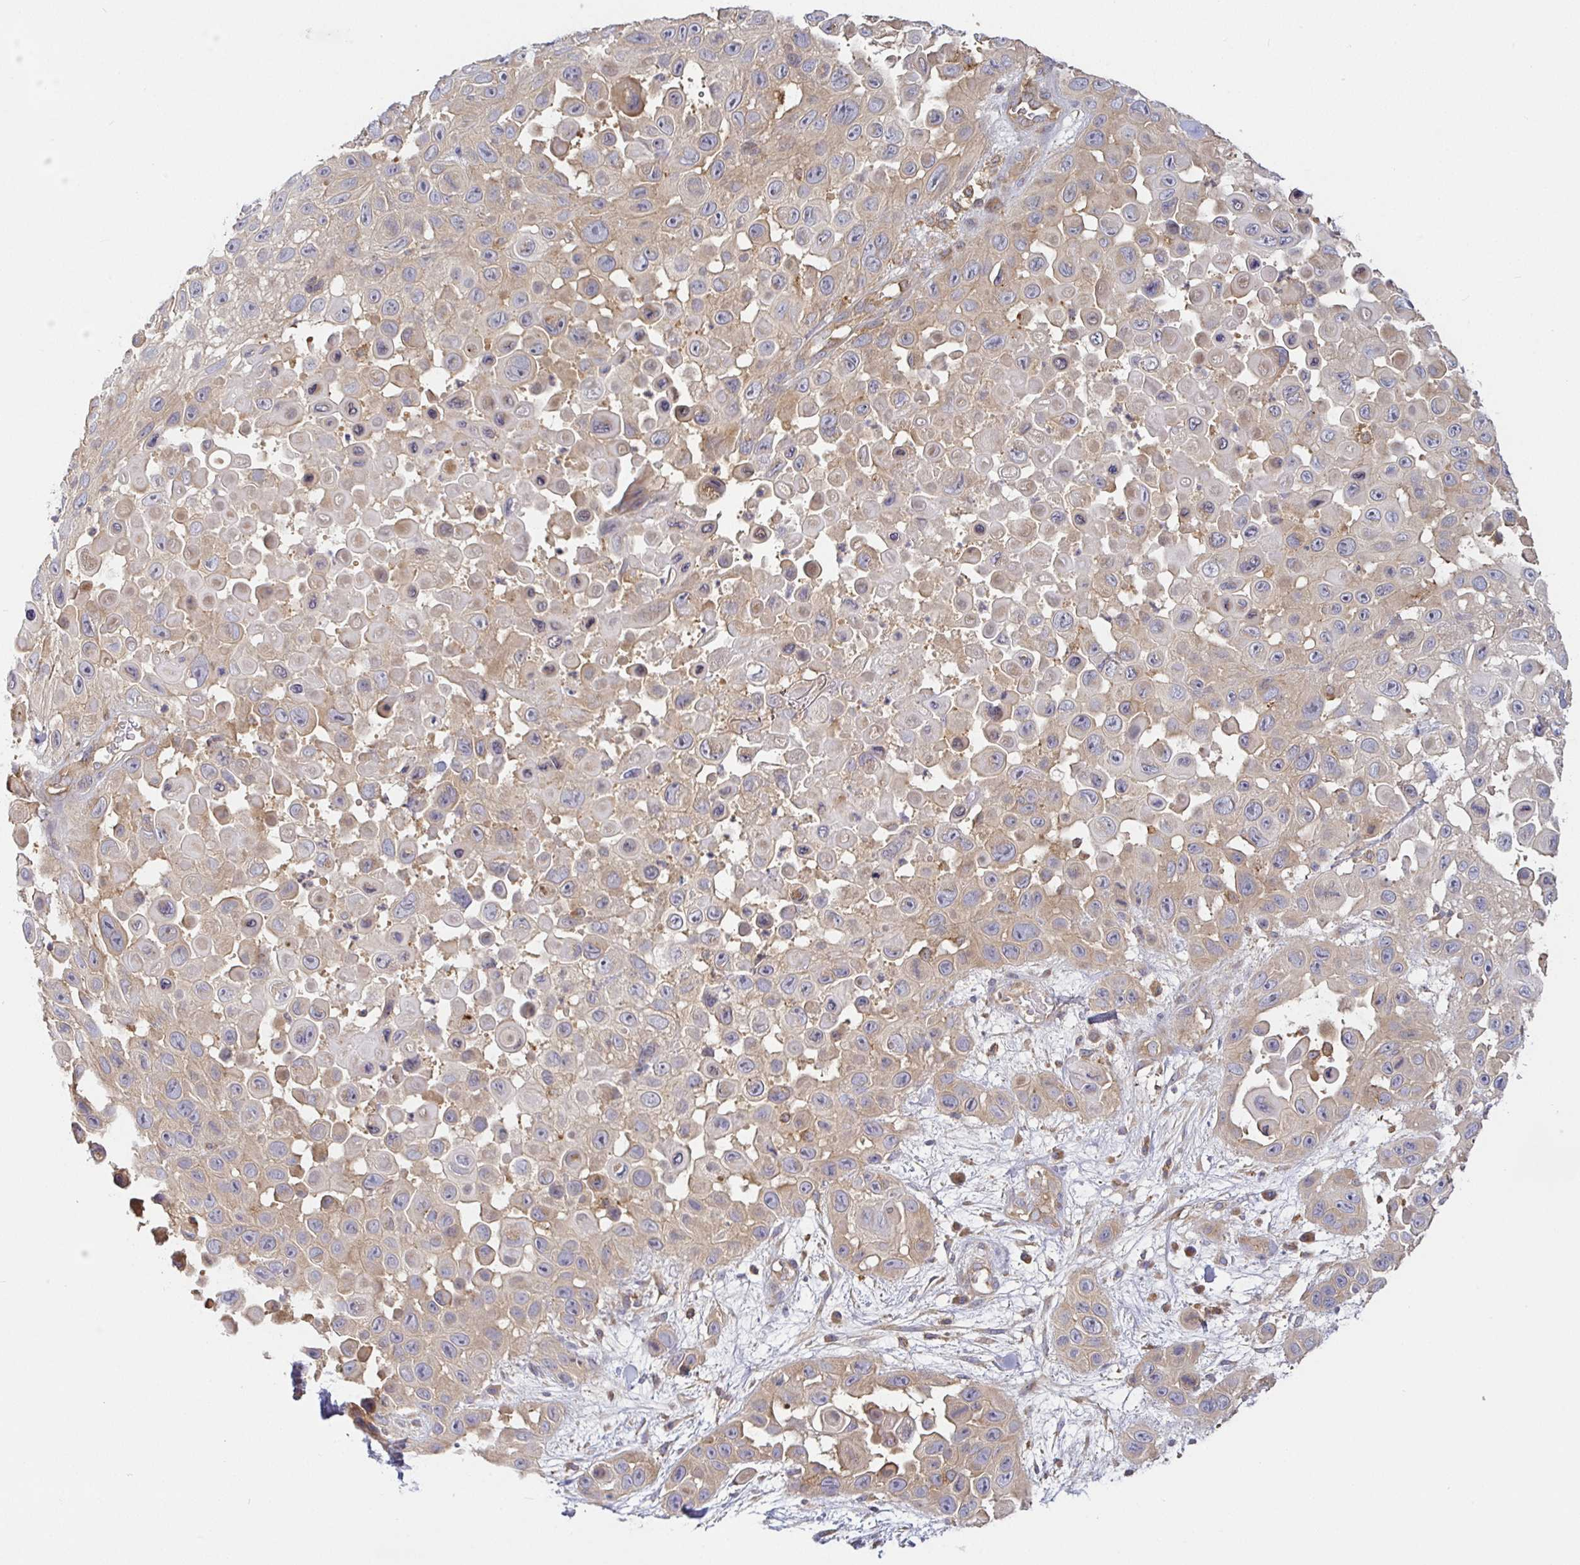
{"staining": {"intensity": "weak", "quantity": ">75%", "location": "cytoplasmic/membranous"}, "tissue": "skin cancer", "cell_type": "Tumor cells", "image_type": "cancer", "snomed": [{"axis": "morphology", "description": "Squamous cell carcinoma, NOS"}, {"axis": "topography", "description": "Skin"}], "caption": "The photomicrograph demonstrates staining of skin cancer (squamous cell carcinoma), revealing weak cytoplasmic/membranous protein positivity (brown color) within tumor cells.", "gene": "SNX8", "patient": {"sex": "male", "age": 81}}